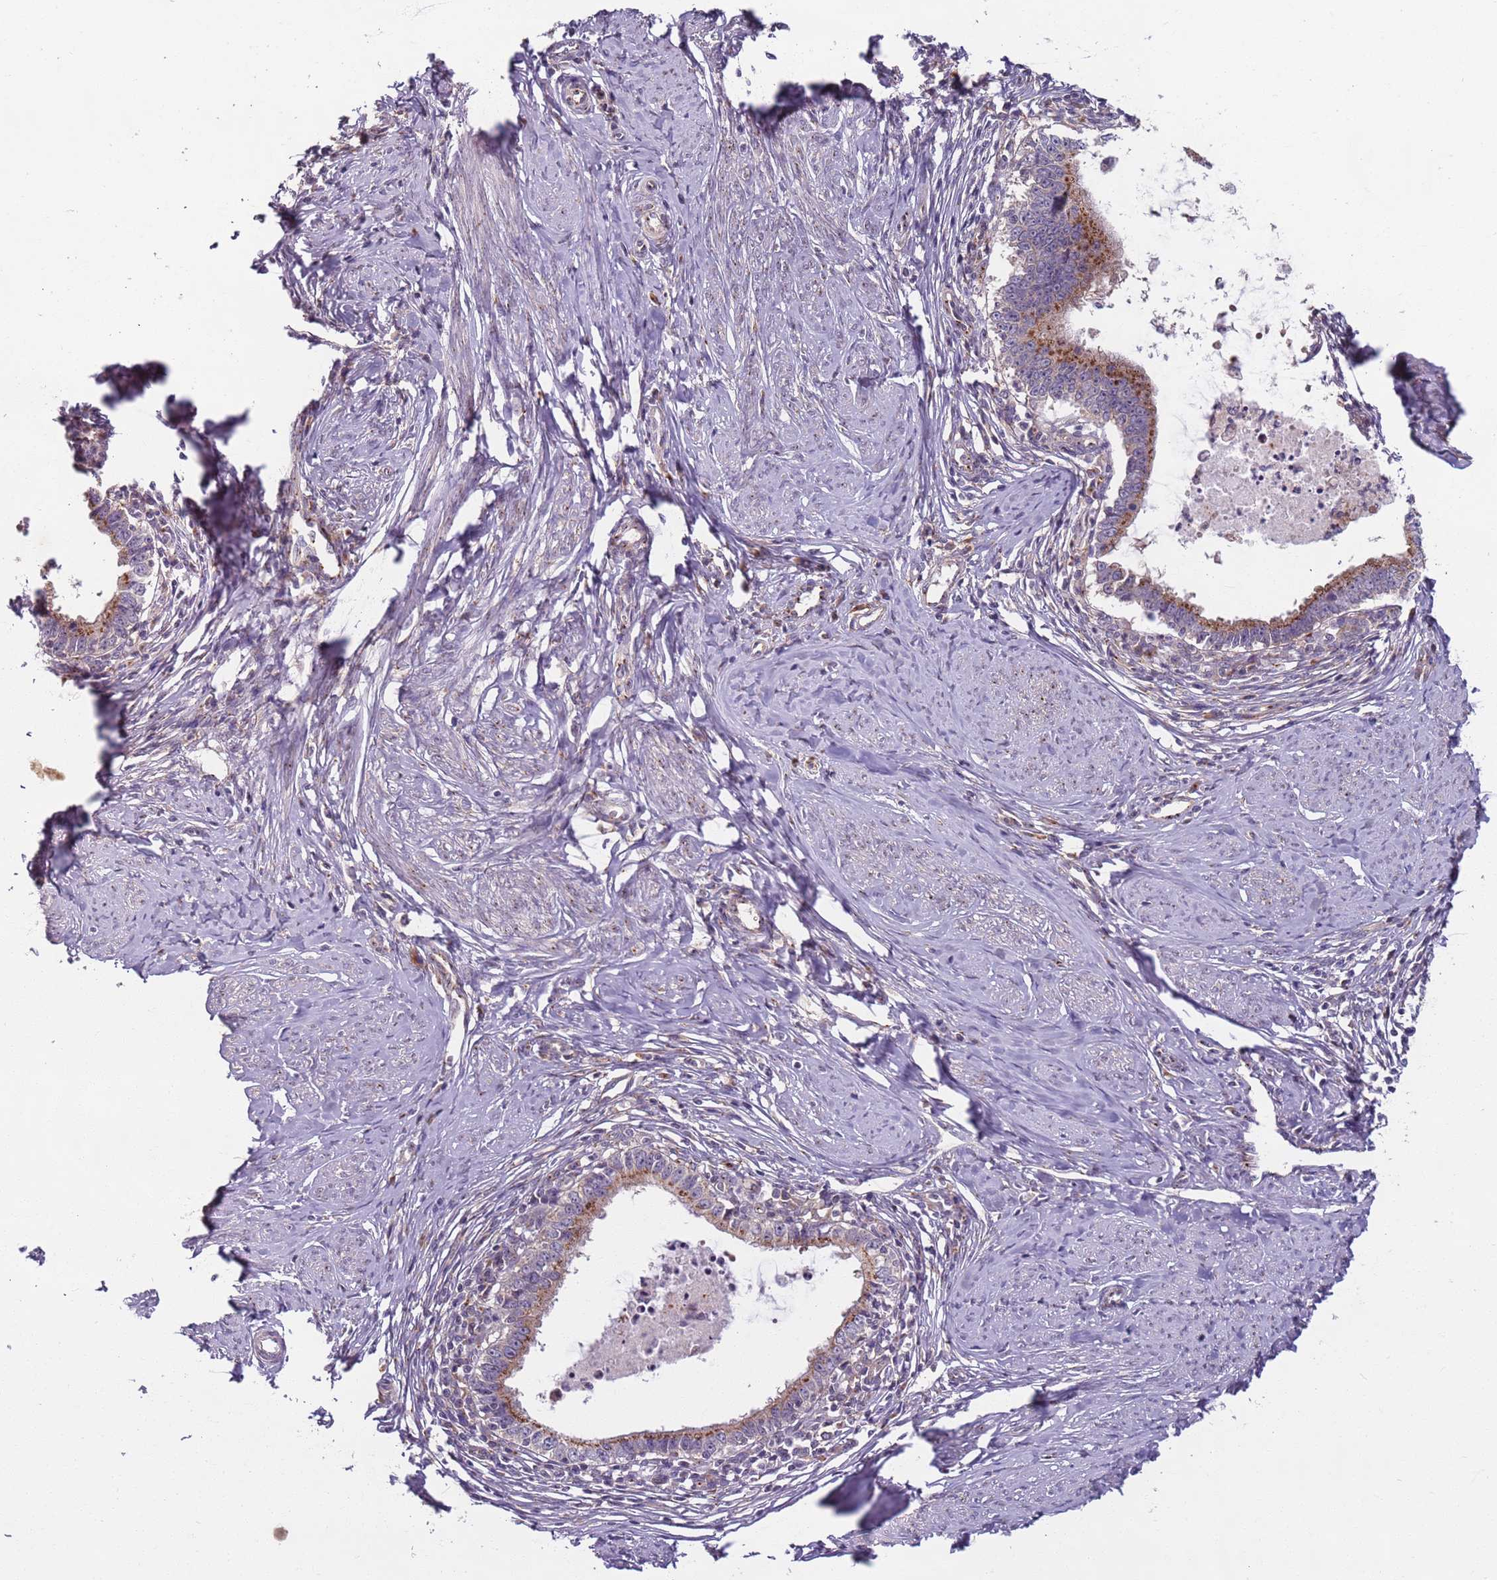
{"staining": {"intensity": "moderate", "quantity": ">75%", "location": "cytoplasmic/membranous"}, "tissue": "cervical cancer", "cell_type": "Tumor cells", "image_type": "cancer", "snomed": [{"axis": "morphology", "description": "Adenocarcinoma, NOS"}, {"axis": "topography", "description": "Cervix"}], "caption": "Approximately >75% of tumor cells in cervical cancer (adenocarcinoma) display moderate cytoplasmic/membranous protein staining as visualized by brown immunohistochemical staining.", "gene": "AKTIP", "patient": {"sex": "female", "age": 36}}